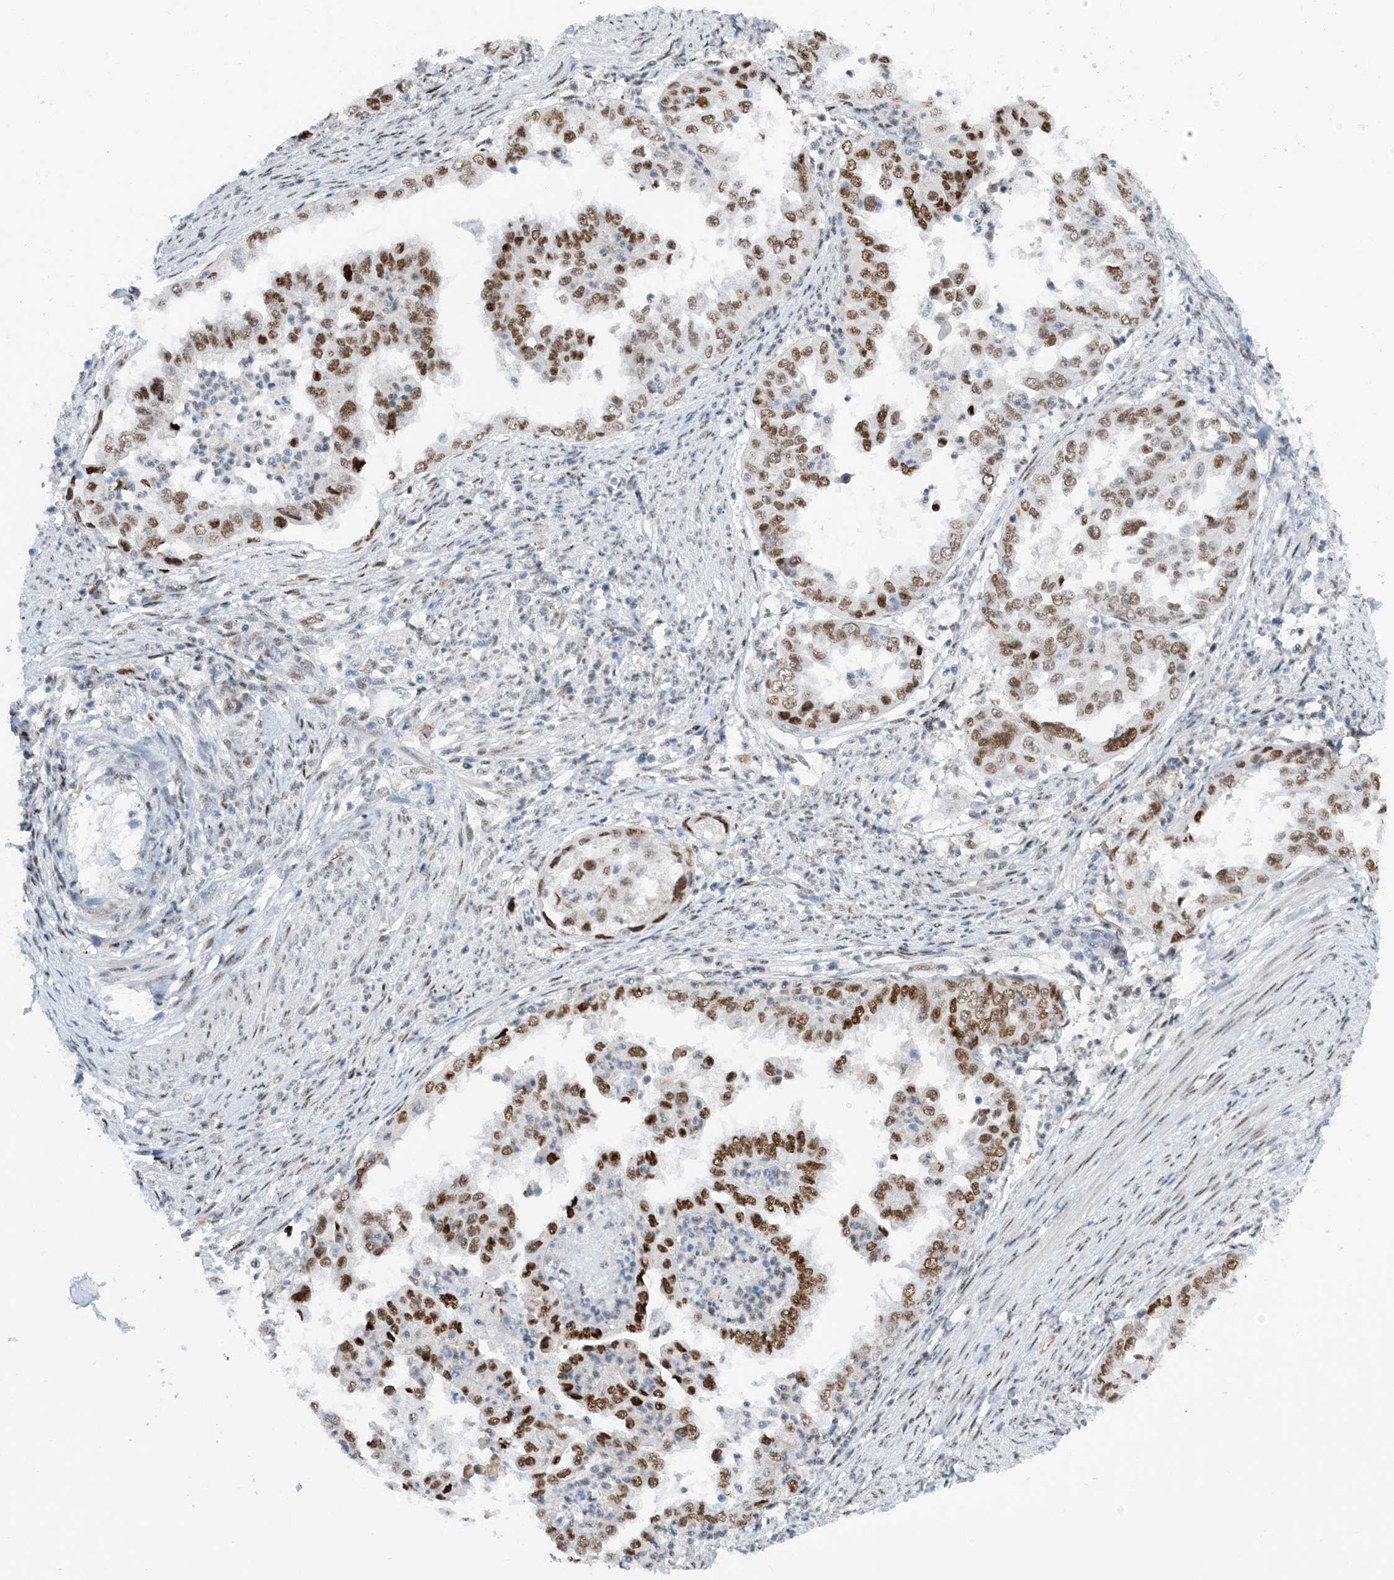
{"staining": {"intensity": "moderate", "quantity": ">75%", "location": "nuclear"}, "tissue": "endometrial cancer", "cell_type": "Tumor cells", "image_type": "cancer", "snomed": [{"axis": "morphology", "description": "Adenocarcinoma, NOS"}, {"axis": "topography", "description": "Endometrium"}], "caption": "Immunohistochemical staining of endometrial adenocarcinoma reveals medium levels of moderate nuclear protein staining in approximately >75% of tumor cells.", "gene": "HEMK1", "patient": {"sex": "female", "age": 85}}